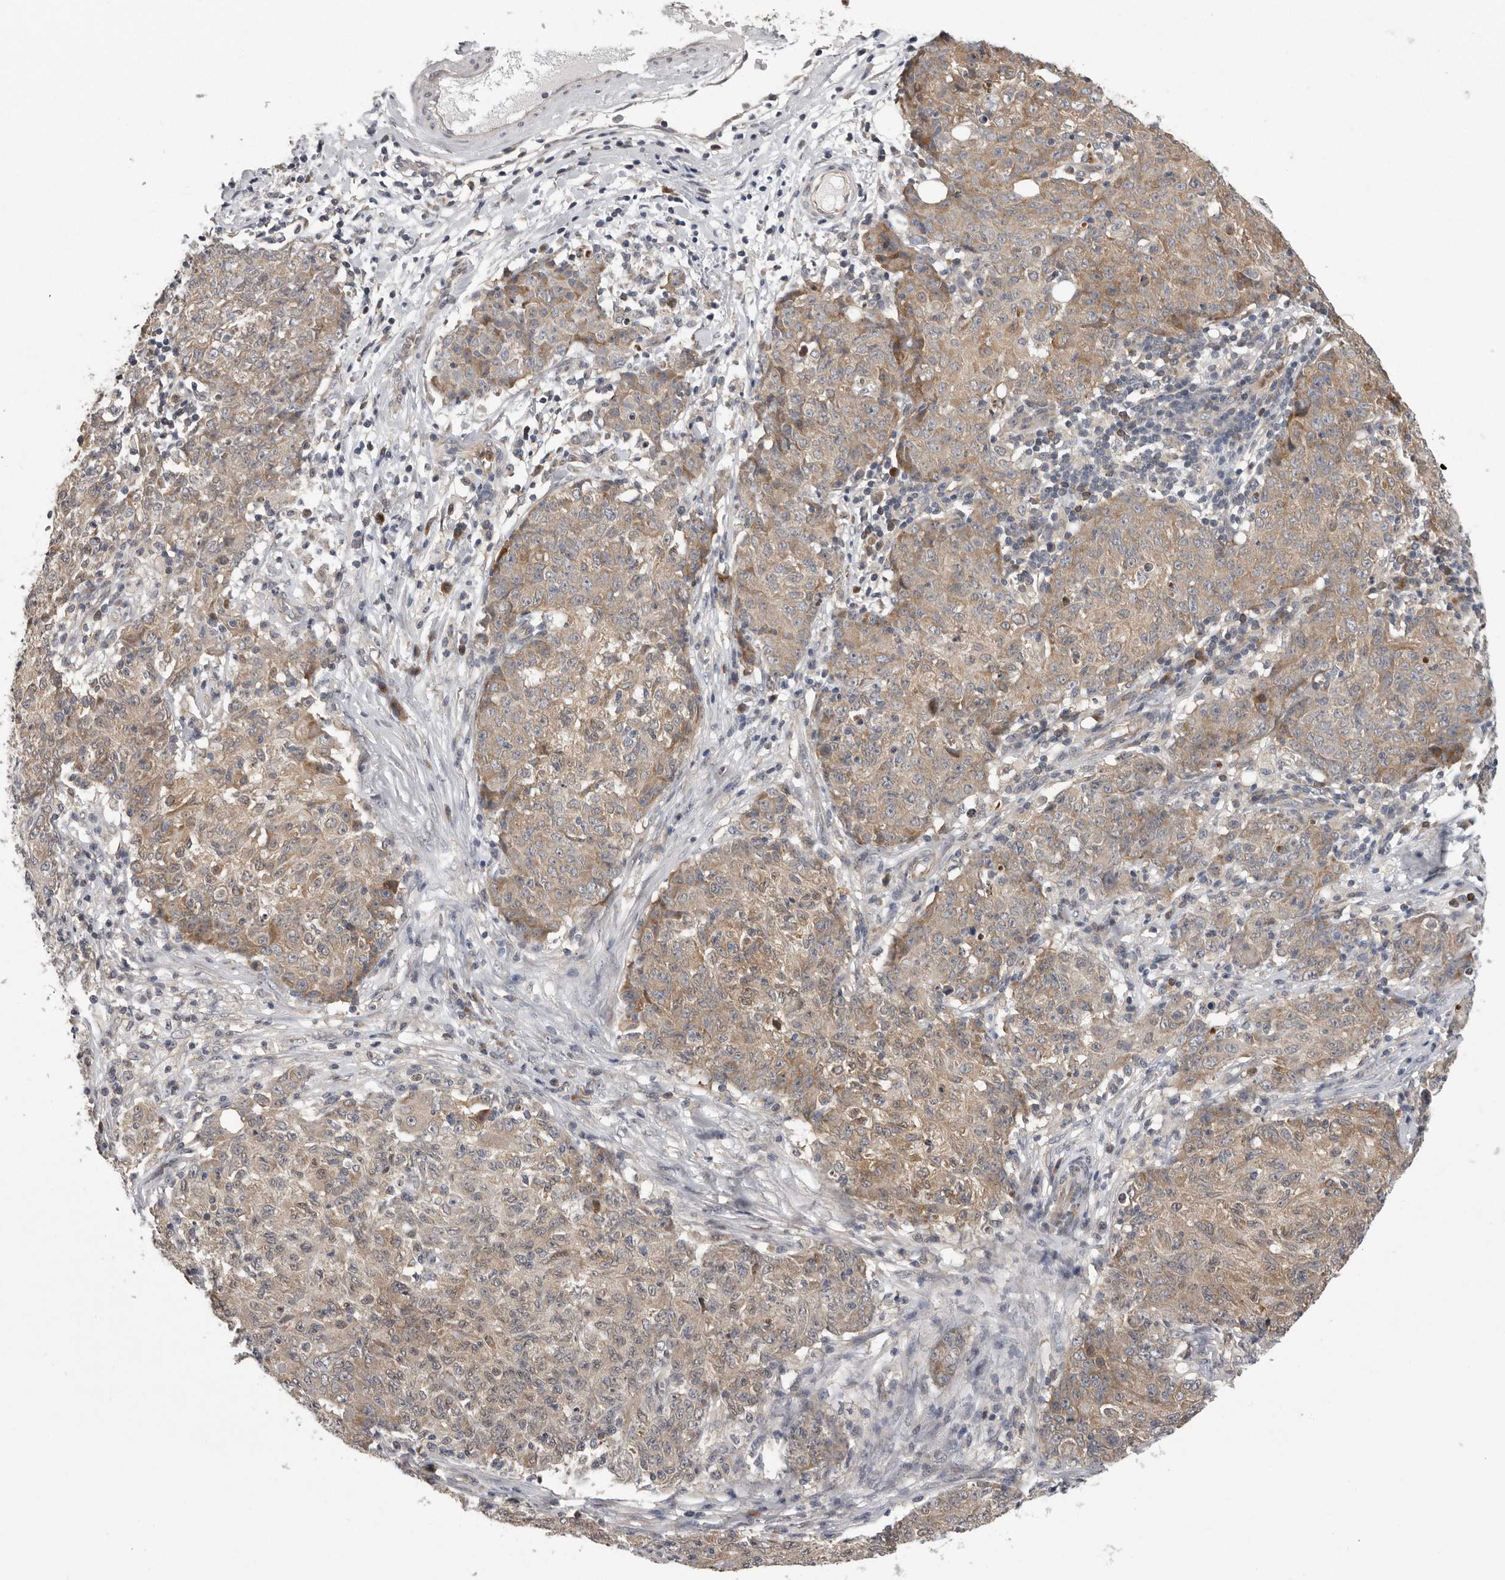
{"staining": {"intensity": "weak", "quantity": ">75%", "location": "cytoplasmic/membranous"}, "tissue": "ovarian cancer", "cell_type": "Tumor cells", "image_type": "cancer", "snomed": [{"axis": "morphology", "description": "Carcinoma, endometroid"}, {"axis": "topography", "description": "Ovary"}], "caption": "Brown immunohistochemical staining in ovarian cancer demonstrates weak cytoplasmic/membranous staining in about >75% of tumor cells.", "gene": "RALGPS2", "patient": {"sex": "female", "age": 42}}